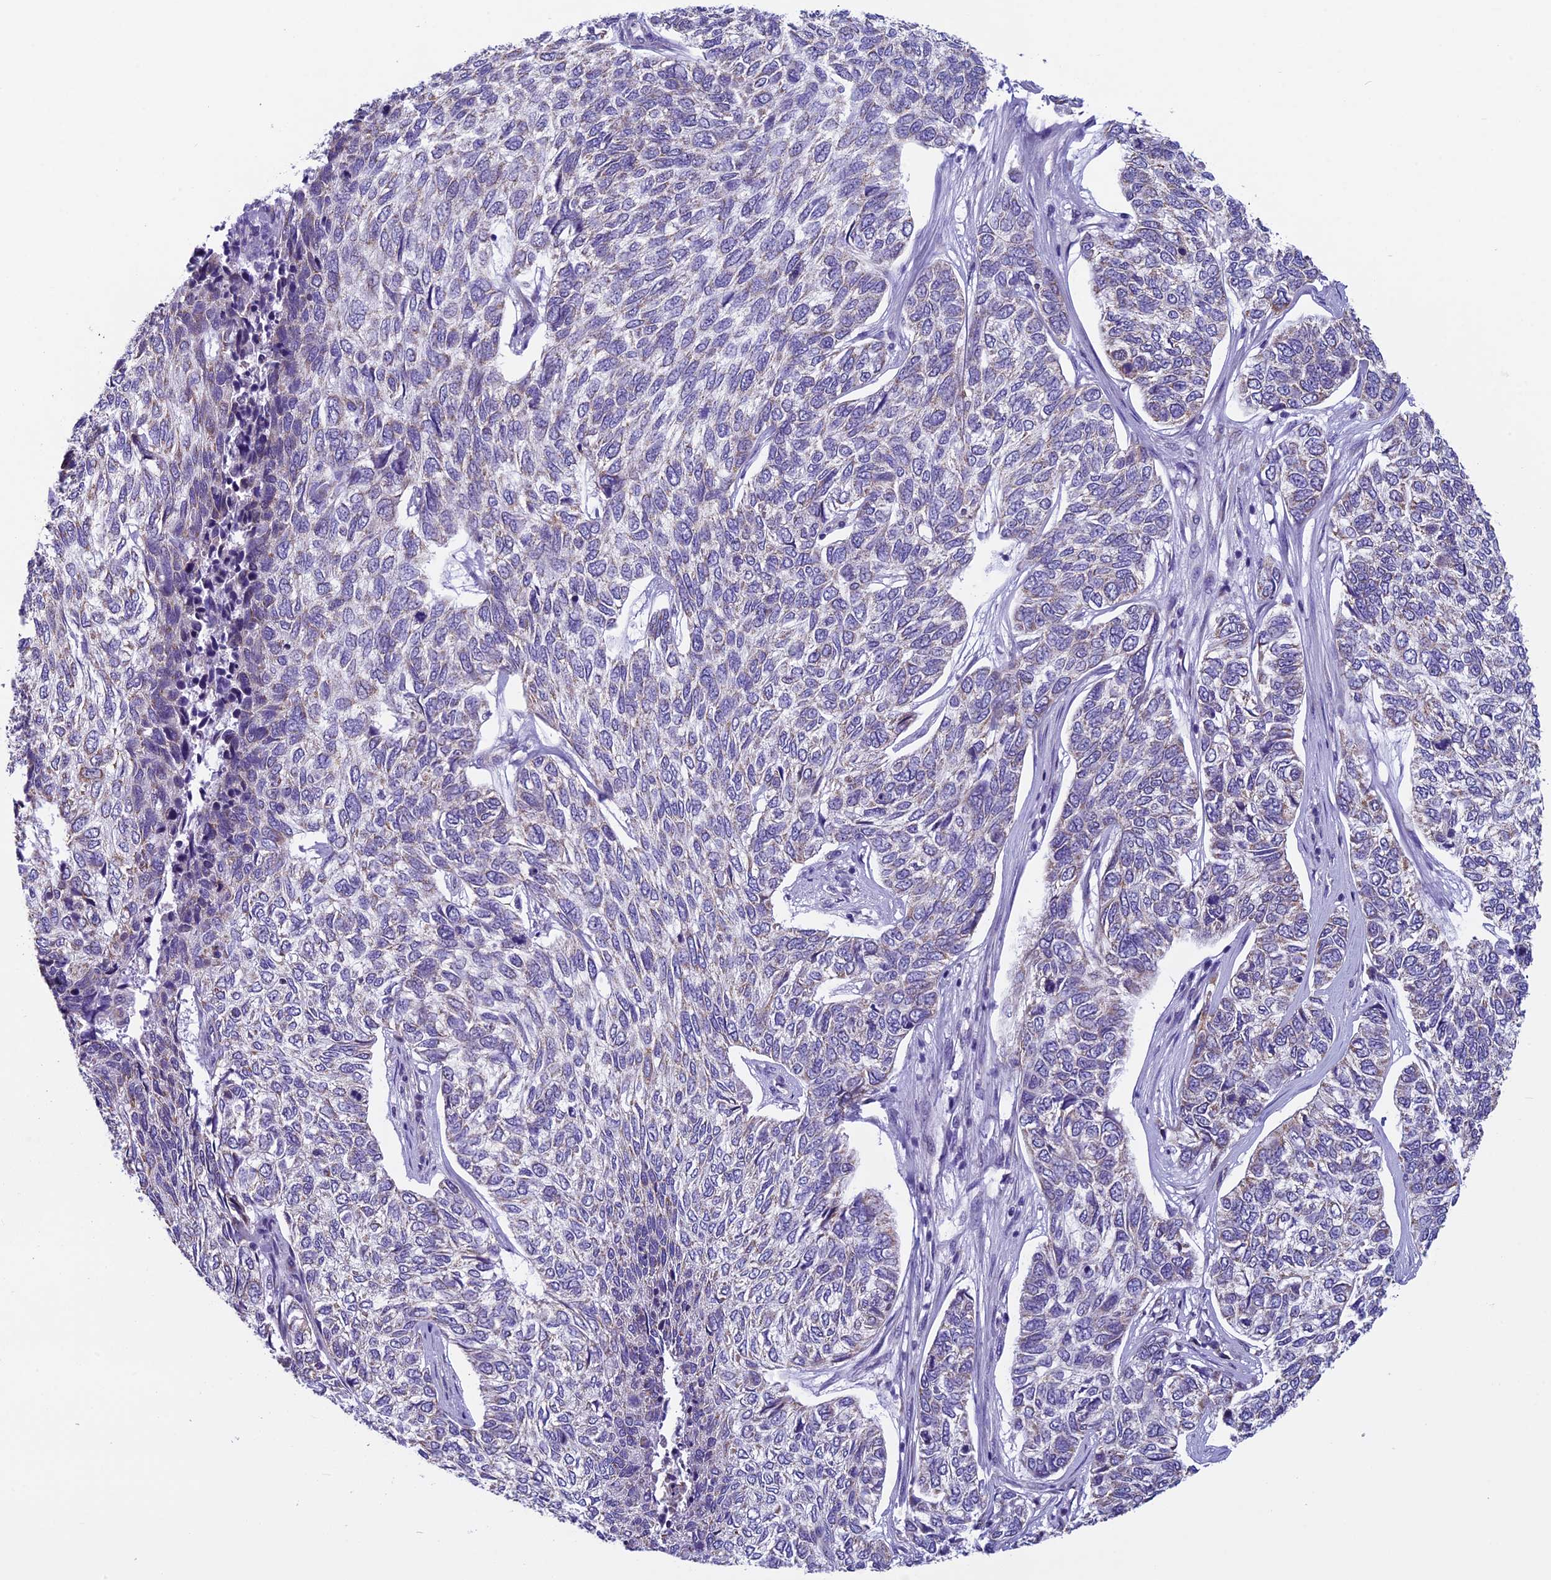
{"staining": {"intensity": "weak", "quantity": "<25%", "location": "cytoplasmic/membranous"}, "tissue": "skin cancer", "cell_type": "Tumor cells", "image_type": "cancer", "snomed": [{"axis": "morphology", "description": "Basal cell carcinoma"}, {"axis": "topography", "description": "Skin"}], "caption": "Human basal cell carcinoma (skin) stained for a protein using immunohistochemistry displays no staining in tumor cells.", "gene": "ZNF317", "patient": {"sex": "female", "age": 65}}